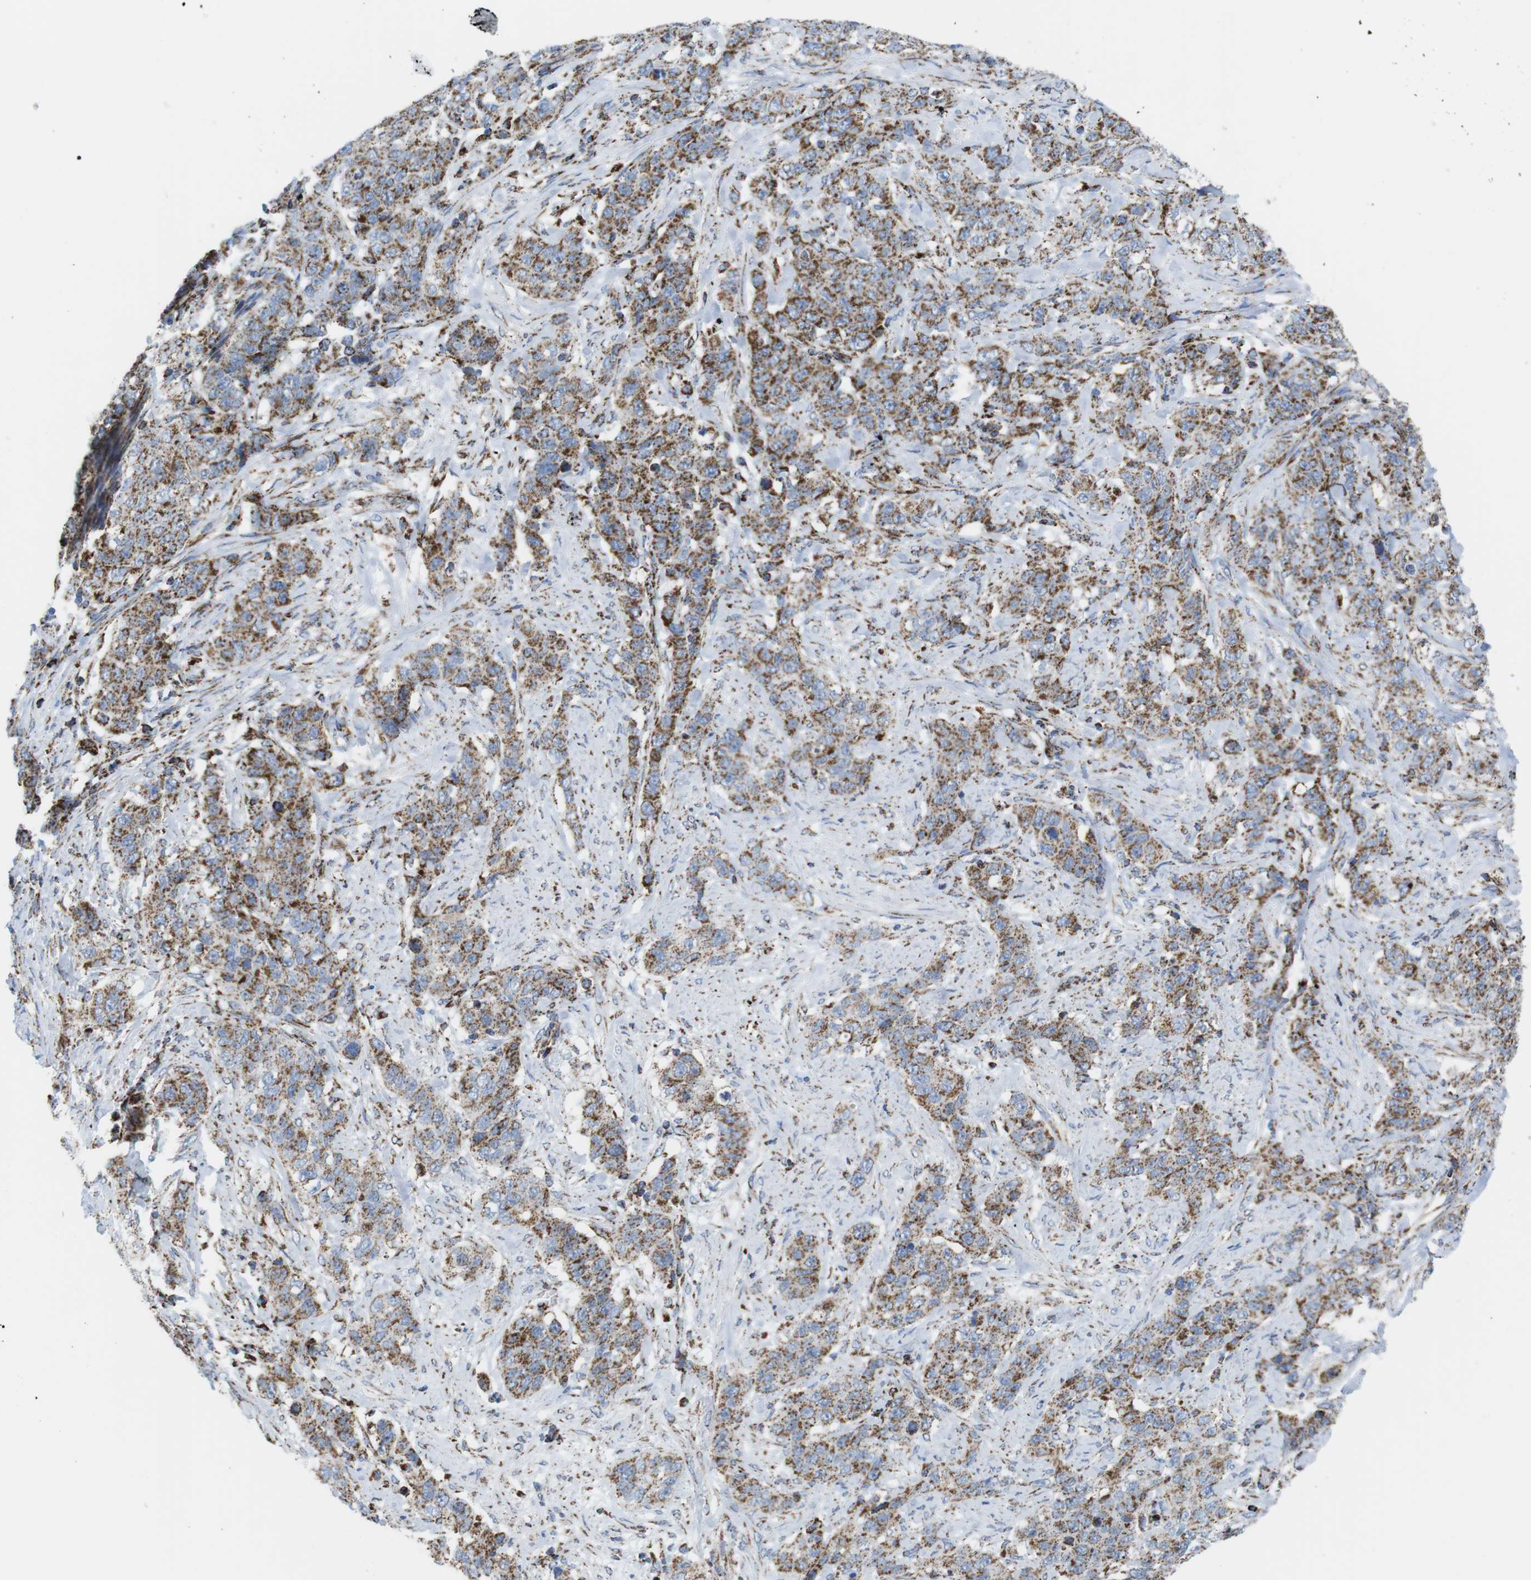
{"staining": {"intensity": "moderate", "quantity": ">75%", "location": "cytoplasmic/membranous"}, "tissue": "stomach cancer", "cell_type": "Tumor cells", "image_type": "cancer", "snomed": [{"axis": "morphology", "description": "Adenocarcinoma, NOS"}, {"axis": "topography", "description": "Stomach"}], "caption": "An immunohistochemistry (IHC) photomicrograph of tumor tissue is shown. Protein staining in brown highlights moderate cytoplasmic/membranous positivity in stomach cancer within tumor cells. (brown staining indicates protein expression, while blue staining denotes nuclei).", "gene": "ATP5PO", "patient": {"sex": "male", "age": 48}}